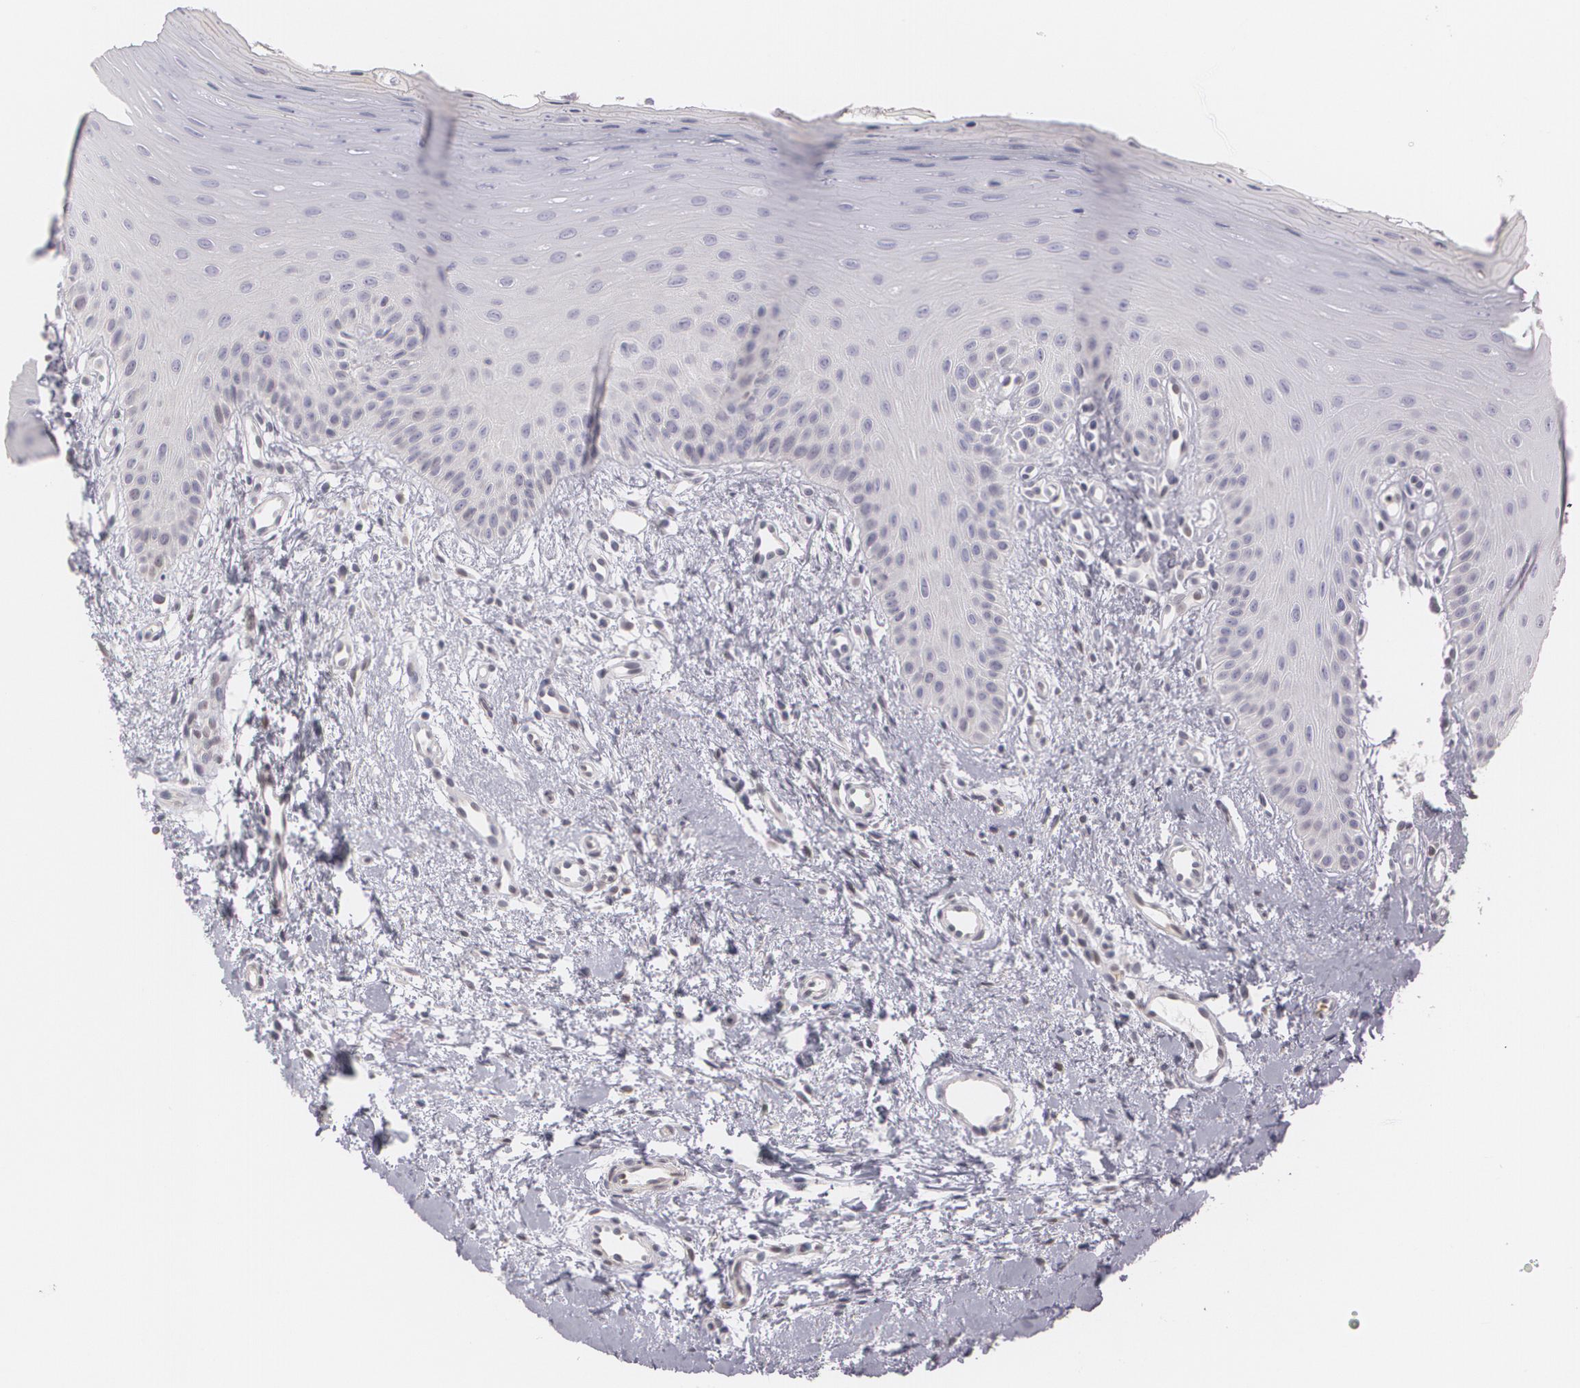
{"staining": {"intensity": "negative", "quantity": "none", "location": "none"}, "tissue": "oral mucosa", "cell_type": "Squamous epithelial cells", "image_type": "normal", "snomed": [{"axis": "morphology", "description": "Normal tissue, NOS"}, {"axis": "topography", "description": "Oral tissue"}], "caption": "Immunohistochemistry histopathology image of benign oral mucosa stained for a protein (brown), which reveals no positivity in squamous epithelial cells. Brightfield microscopy of immunohistochemistry (IHC) stained with DAB (3,3'-diaminobenzidine) (brown) and hematoxylin (blue), captured at high magnification.", "gene": "ZBTB16", "patient": {"sex": "female", "age": 23}}